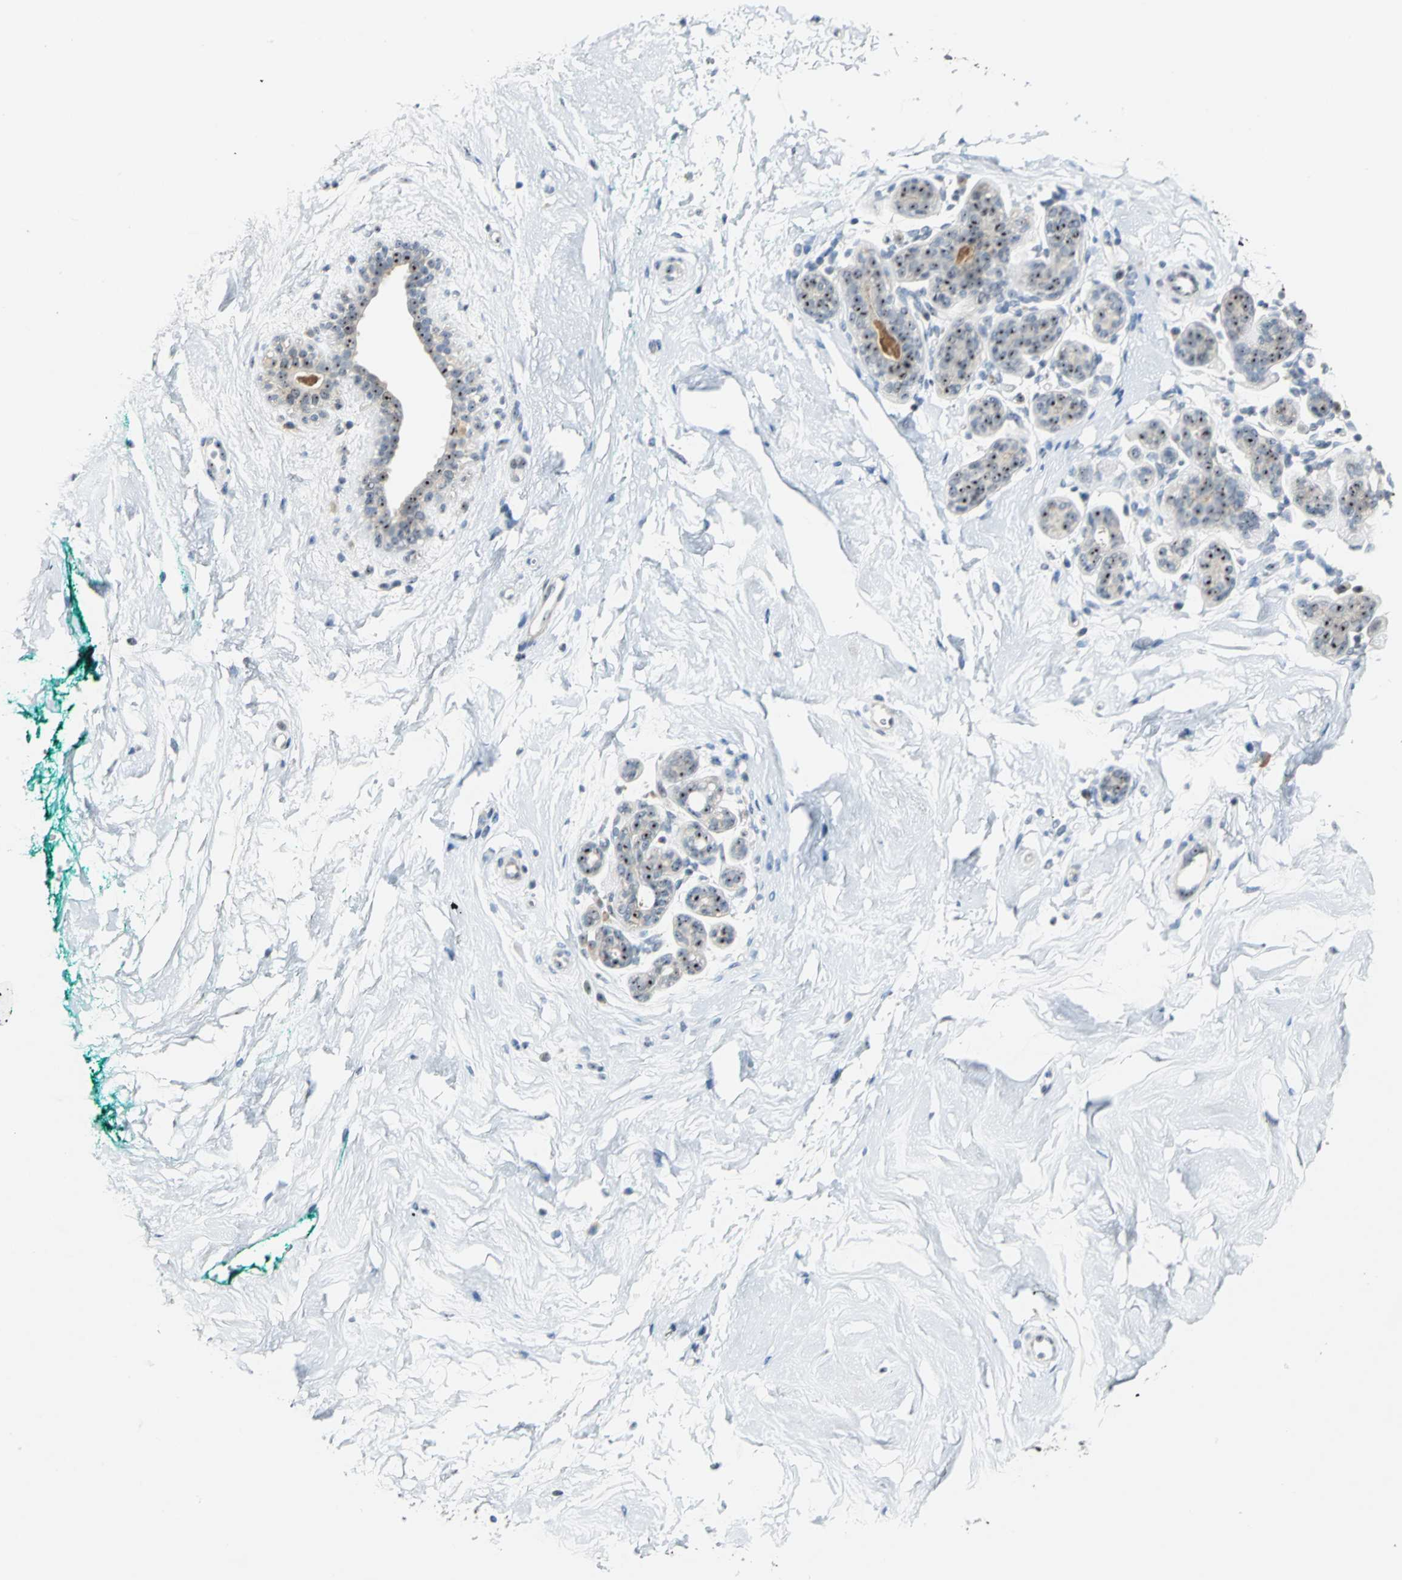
{"staining": {"intensity": "moderate", "quantity": ">75%", "location": "nuclear"}, "tissue": "breast", "cell_type": "Adipocytes", "image_type": "normal", "snomed": [{"axis": "morphology", "description": "Normal tissue, NOS"}, {"axis": "topography", "description": "Breast"}], "caption": "Adipocytes exhibit medium levels of moderate nuclear expression in approximately >75% of cells in normal human breast. Nuclei are stained in blue.", "gene": "MYBBP1A", "patient": {"sex": "female", "age": 52}}